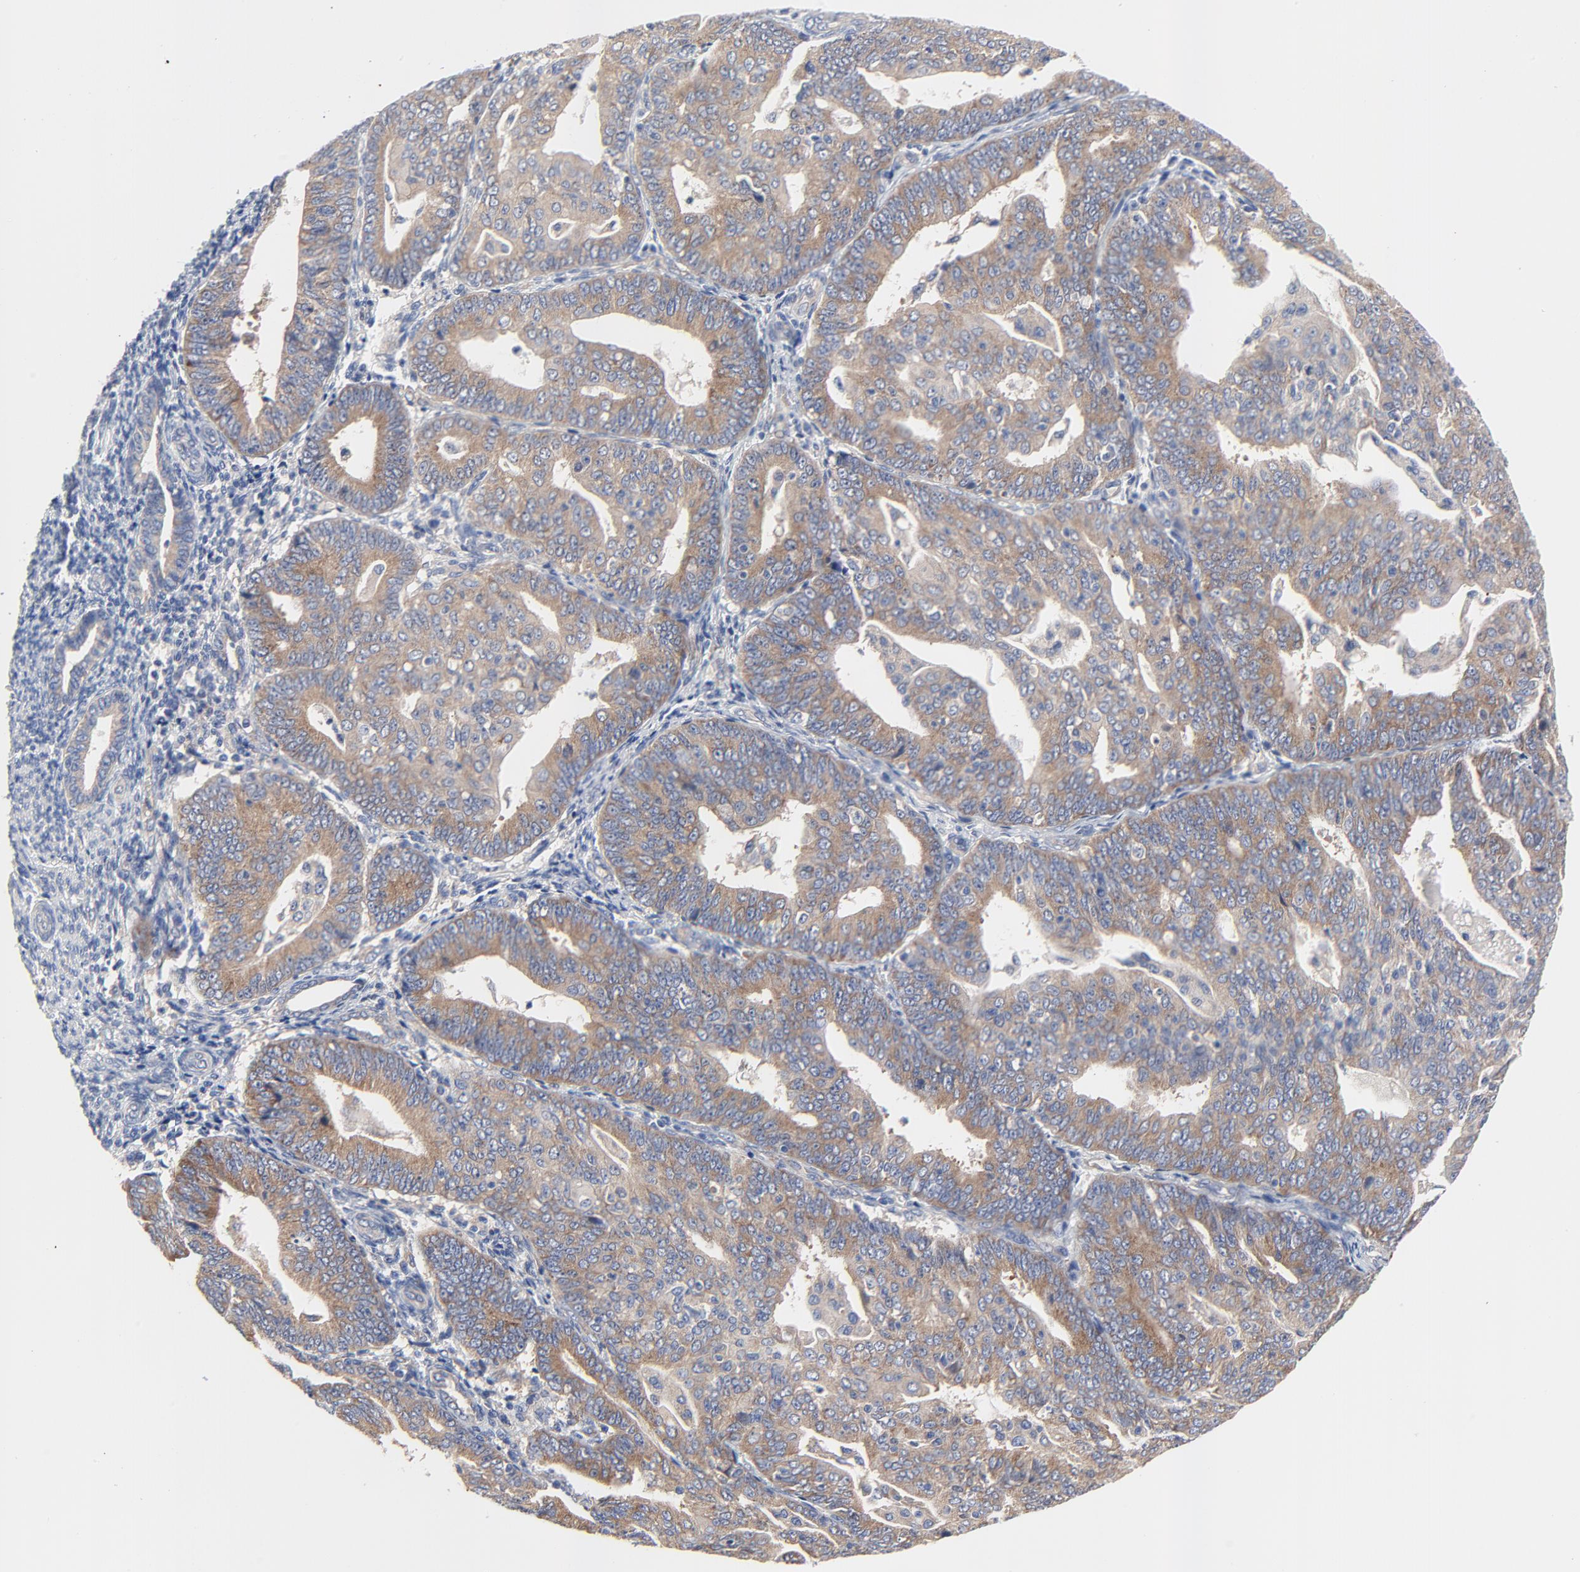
{"staining": {"intensity": "moderate", "quantity": ">75%", "location": "cytoplasmic/membranous"}, "tissue": "endometrial cancer", "cell_type": "Tumor cells", "image_type": "cancer", "snomed": [{"axis": "morphology", "description": "Adenocarcinoma, NOS"}, {"axis": "topography", "description": "Endometrium"}], "caption": "Endometrial adenocarcinoma stained for a protein (brown) displays moderate cytoplasmic/membranous positive positivity in about >75% of tumor cells.", "gene": "VAV2", "patient": {"sex": "female", "age": 56}}